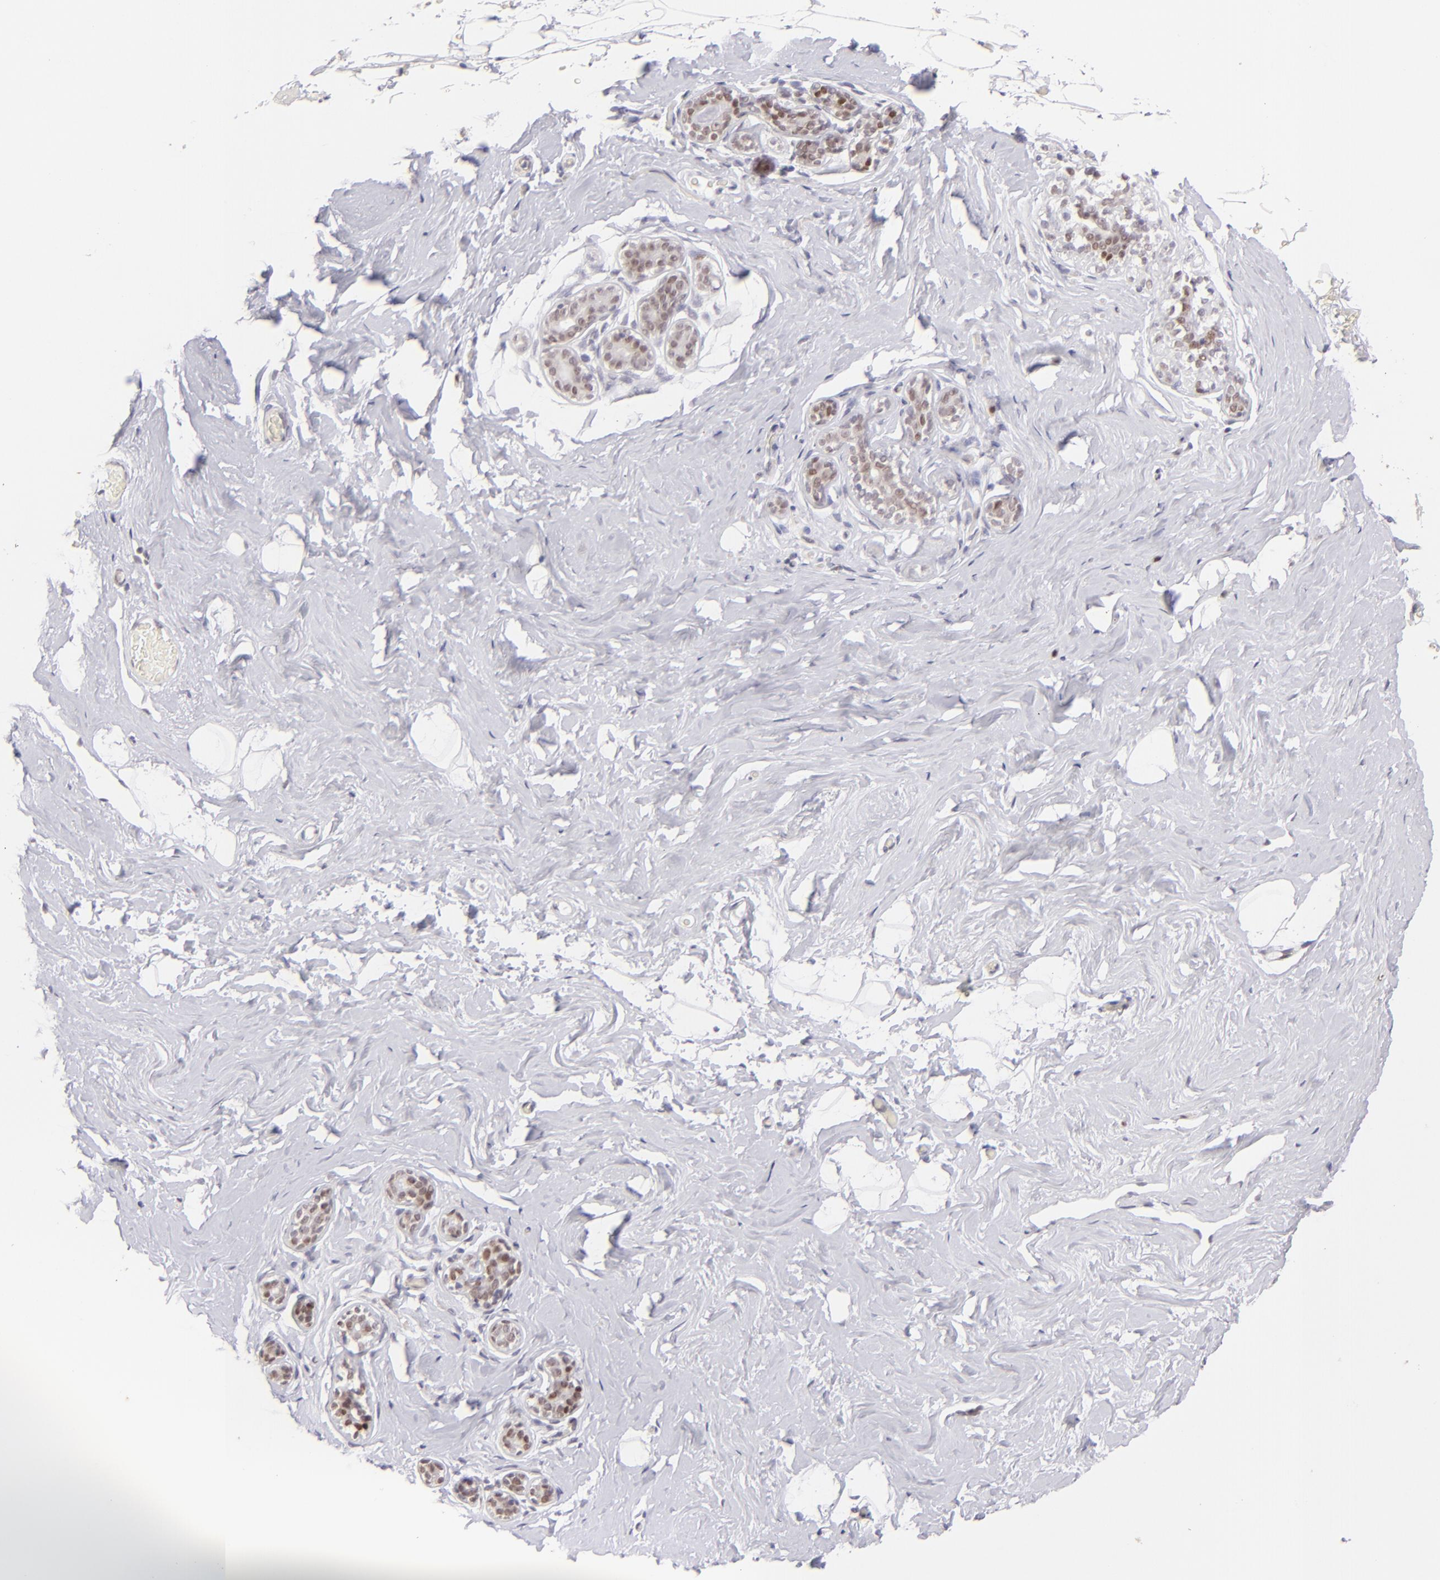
{"staining": {"intensity": "weak", "quantity": "25%-75%", "location": "nuclear"}, "tissue": "breast", "cell_type": "Adipocytes", "image_type": "normal", "snomed": [{"axis": "morphology", "description": "Normal tissue, NOS"}, {"axis": "topography", "description": "Breast"}, {"axis": "topography", "description": "Soft tissue"}], "caption": "About 25%-75% of adipocytes in unremarkable human breast reveal weak nuclear protein staining as visualized by brown immunohistochemical staining.", "gene": "POU2F1", "patient": {"sex": "female", "age": 75}}